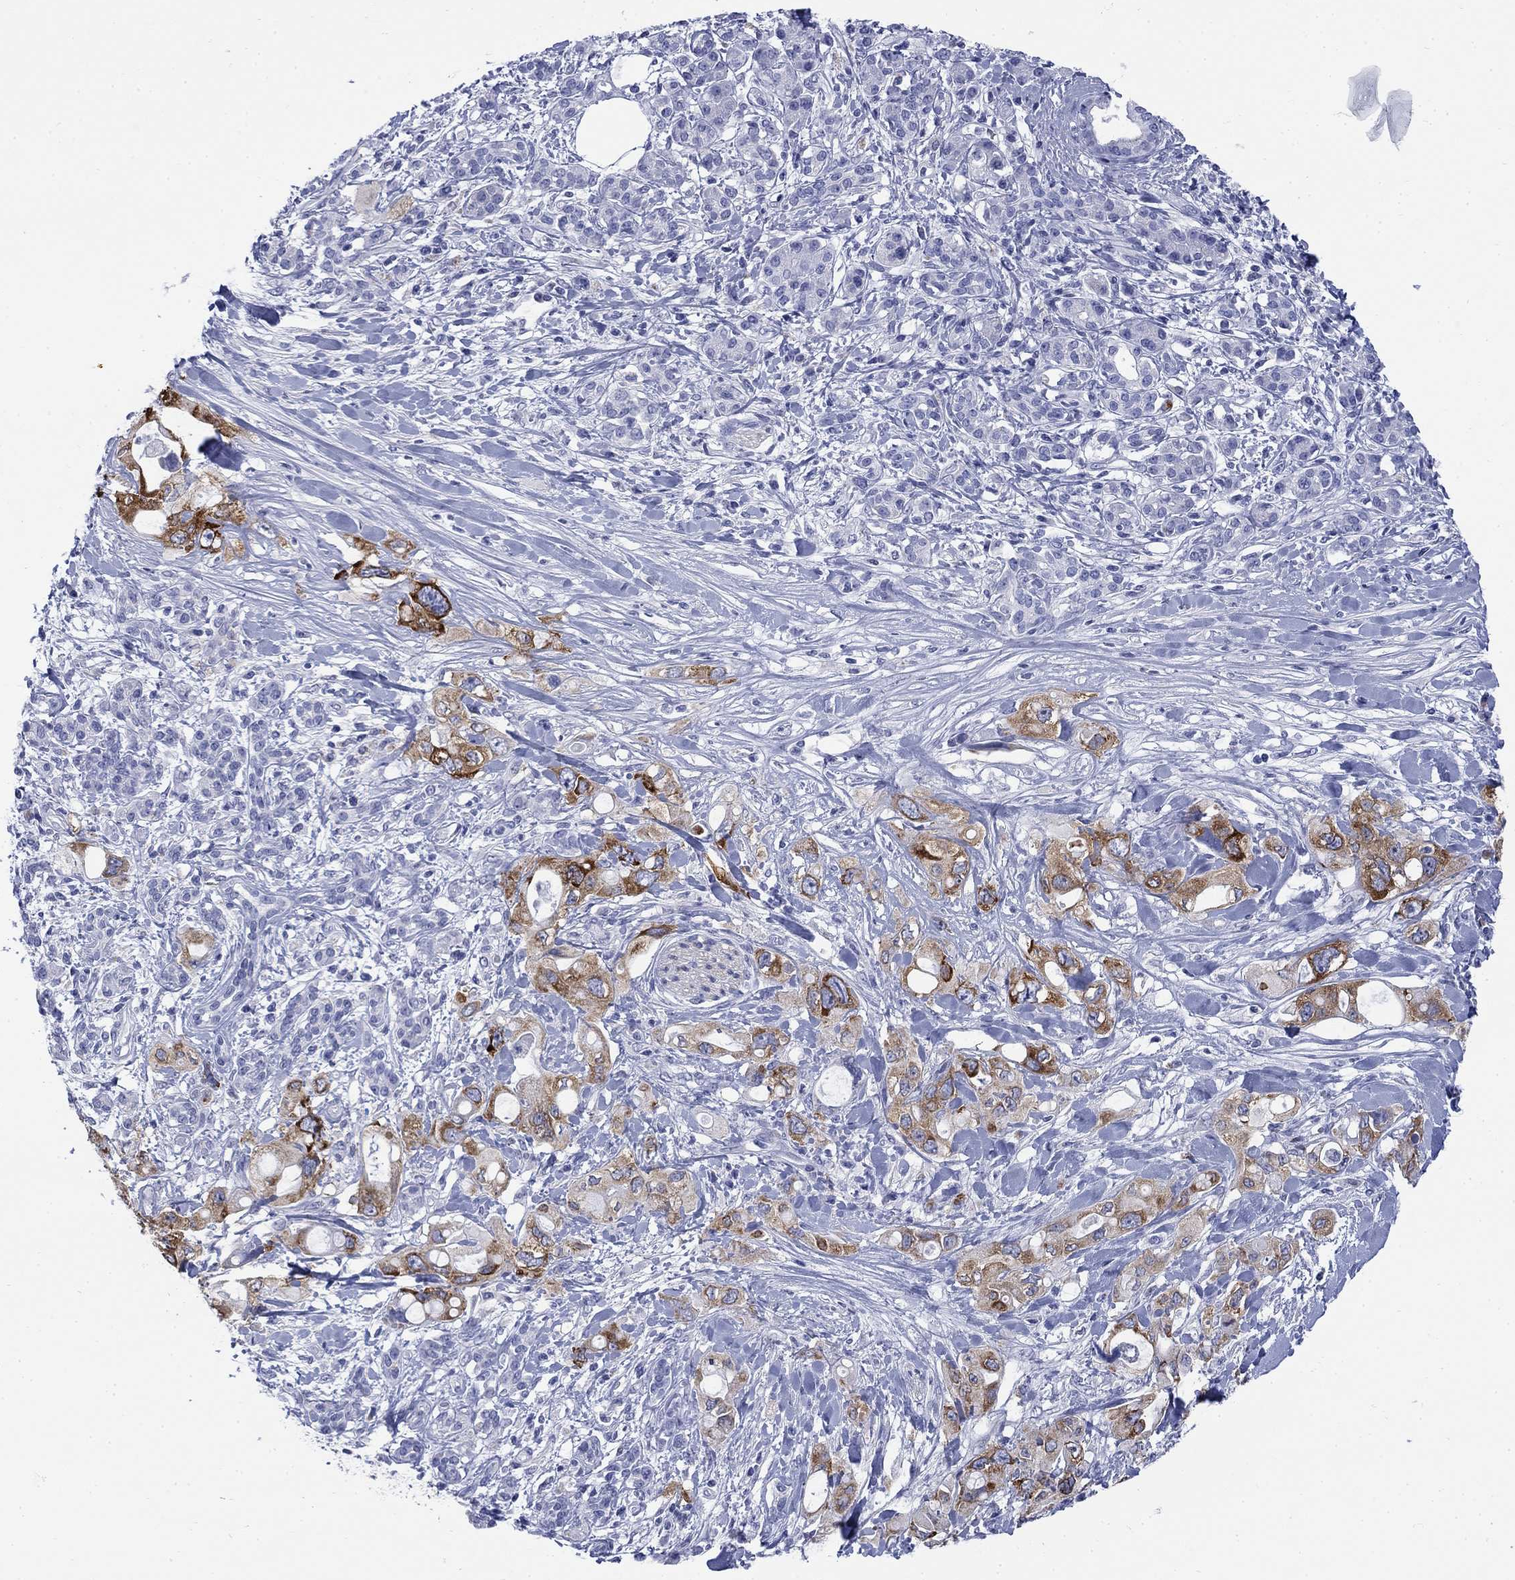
{"staining": {"intensity": "strong", "quantity": "<25%", "location": "cytoplasmic/membranous"}, "tissue": "pancreatic cancer", "cell_type": "Tumor cells", "image_type": "cancer", "snomed": [{"axis": "morphology", "description": "Adenocarcinoma, NOS"}, {"axis": "topography", "description": "Pancreas"}], "caption": "Brown immunohistochemical staining in pancreatic adenocarcinoma displays strong cytoplasmic/membranous expression in approximately <25% of tumor cells.", "gene": "IGF2BP3", "patient": {"sex": "female", "age": 56}}